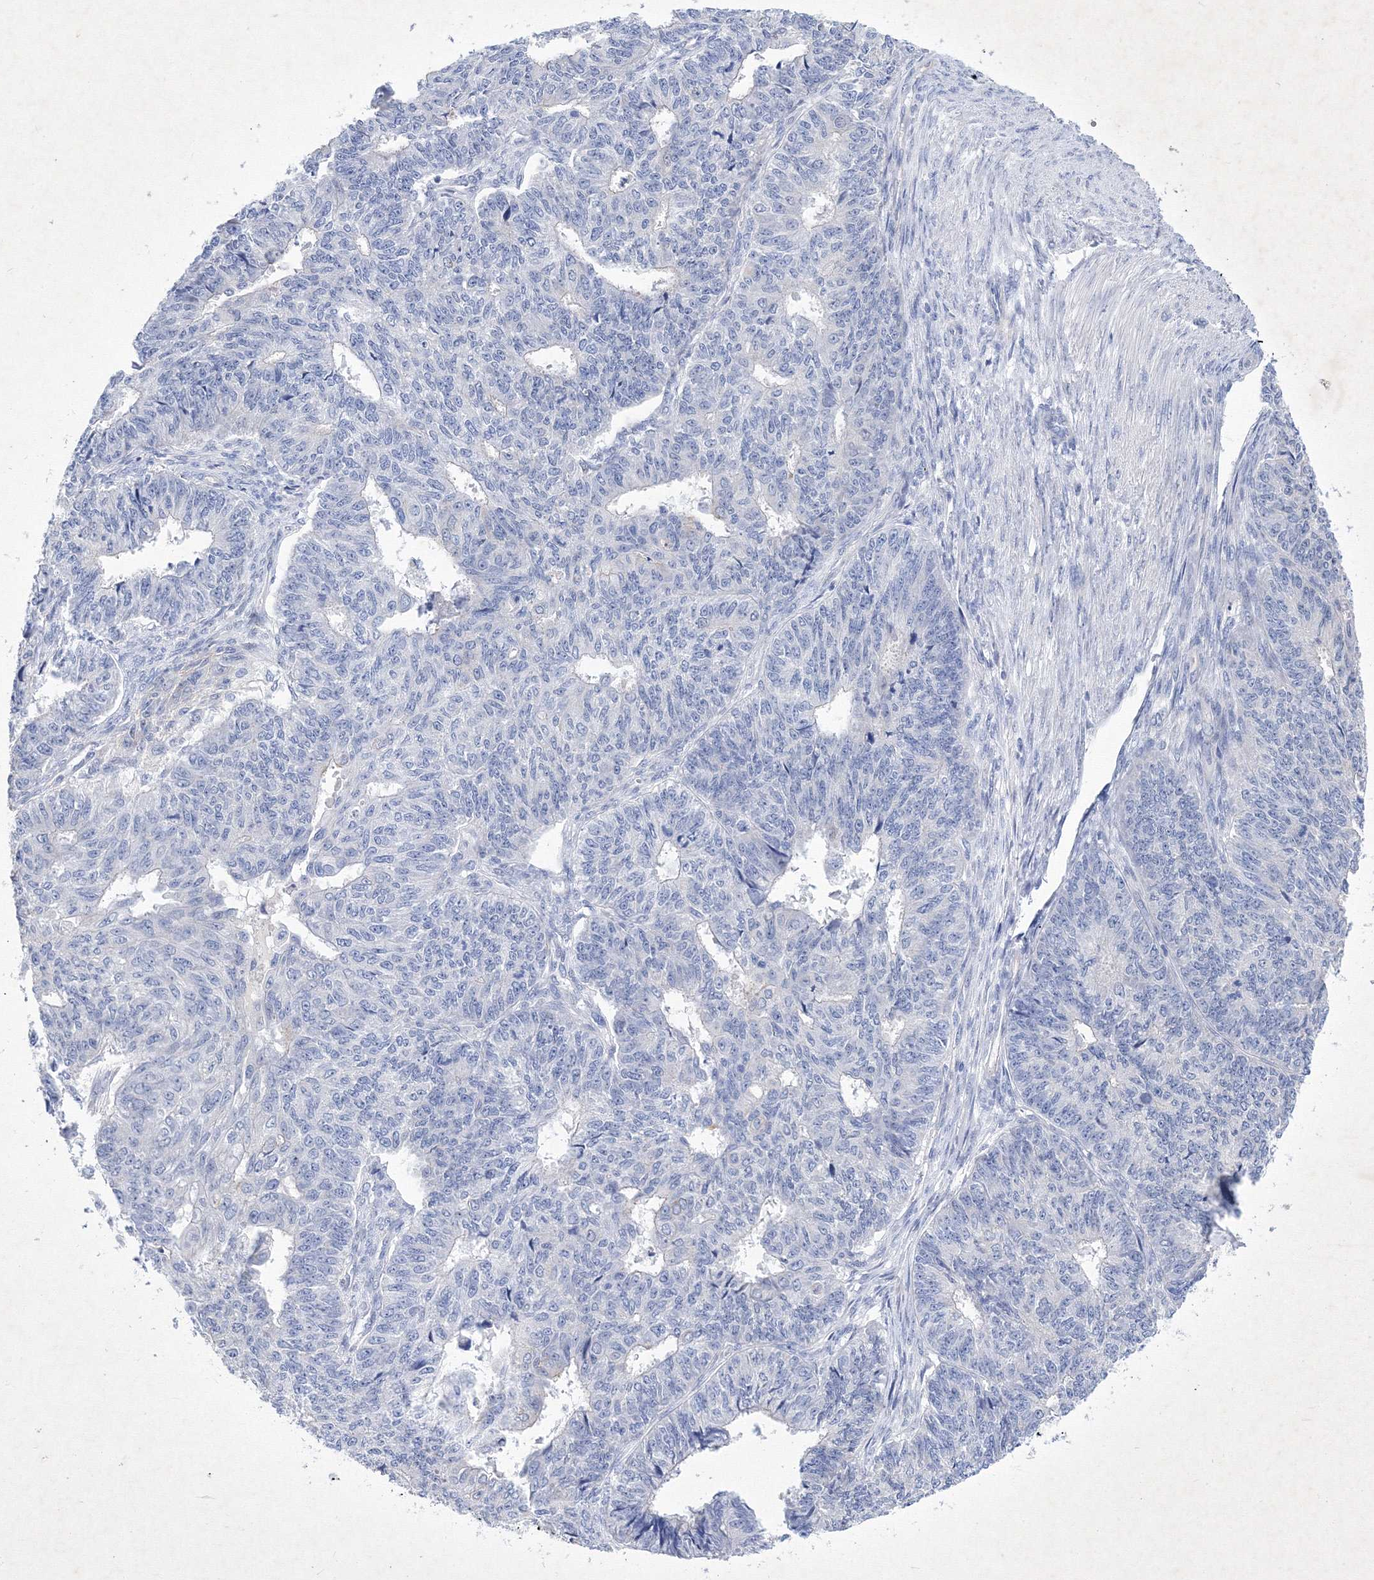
{"staining": {"intensity": "negative", "quantity": "none", "location": "none"}, "tissue": "endometrial cancer", "cell_type": "Tumor cells", "image_type": "cancer", "snomed": [{"axis": "morphology", "description": "Adenocarcinoma, NOS"}, {"axis": "topography", "description": "Endometrium"}], "caption": "DAB (3,3'-diaminobenzidine) immunohistochemical staining of human endometrial cancer (adenocarcinoma) shows no significant staining in tumor cells.", "gene": "GPN1", "patient": {"sex": "female", "age": 32}}